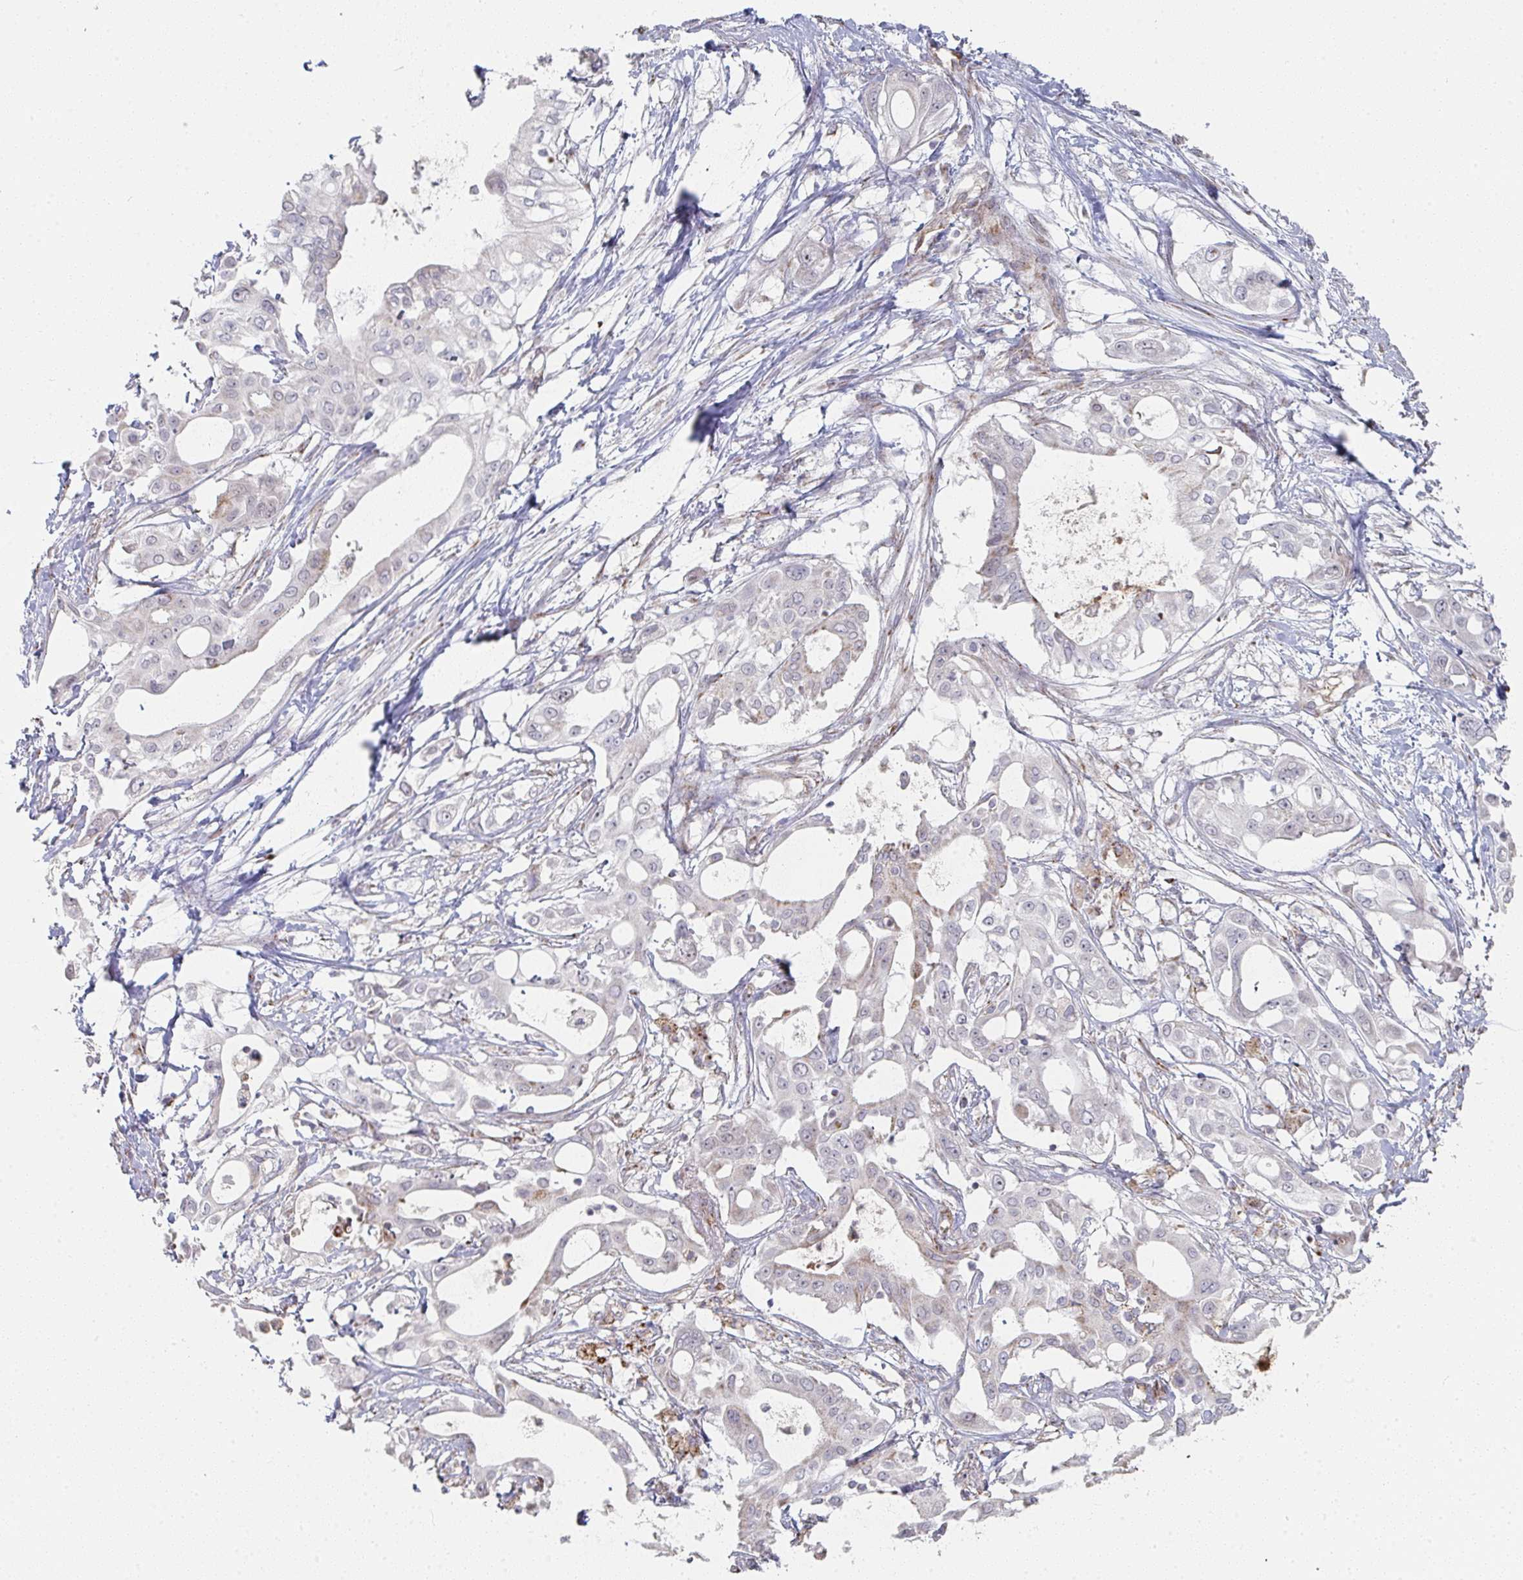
{"staining": {"intensity": "negative", "quantity": "none", "location": "none"}, "tissue": "pancreatic cancer", "cell_type": "Tumor cells", "image_type": "cancer", "snomed": [{"axis": "morphology", "description": "Adenocarcinoma, NOS"}, {"axis": "topography", "description": "Pancreas"}], "caption": "IHC of human adenocarcinoma (pancreatic) shows no positivity in tumor cells. (Brightfield microscopy of DAB immunohistochemistry at high magnification).", "gene": "ZNF526", "patient": {"sex": "female", "age": 68}}